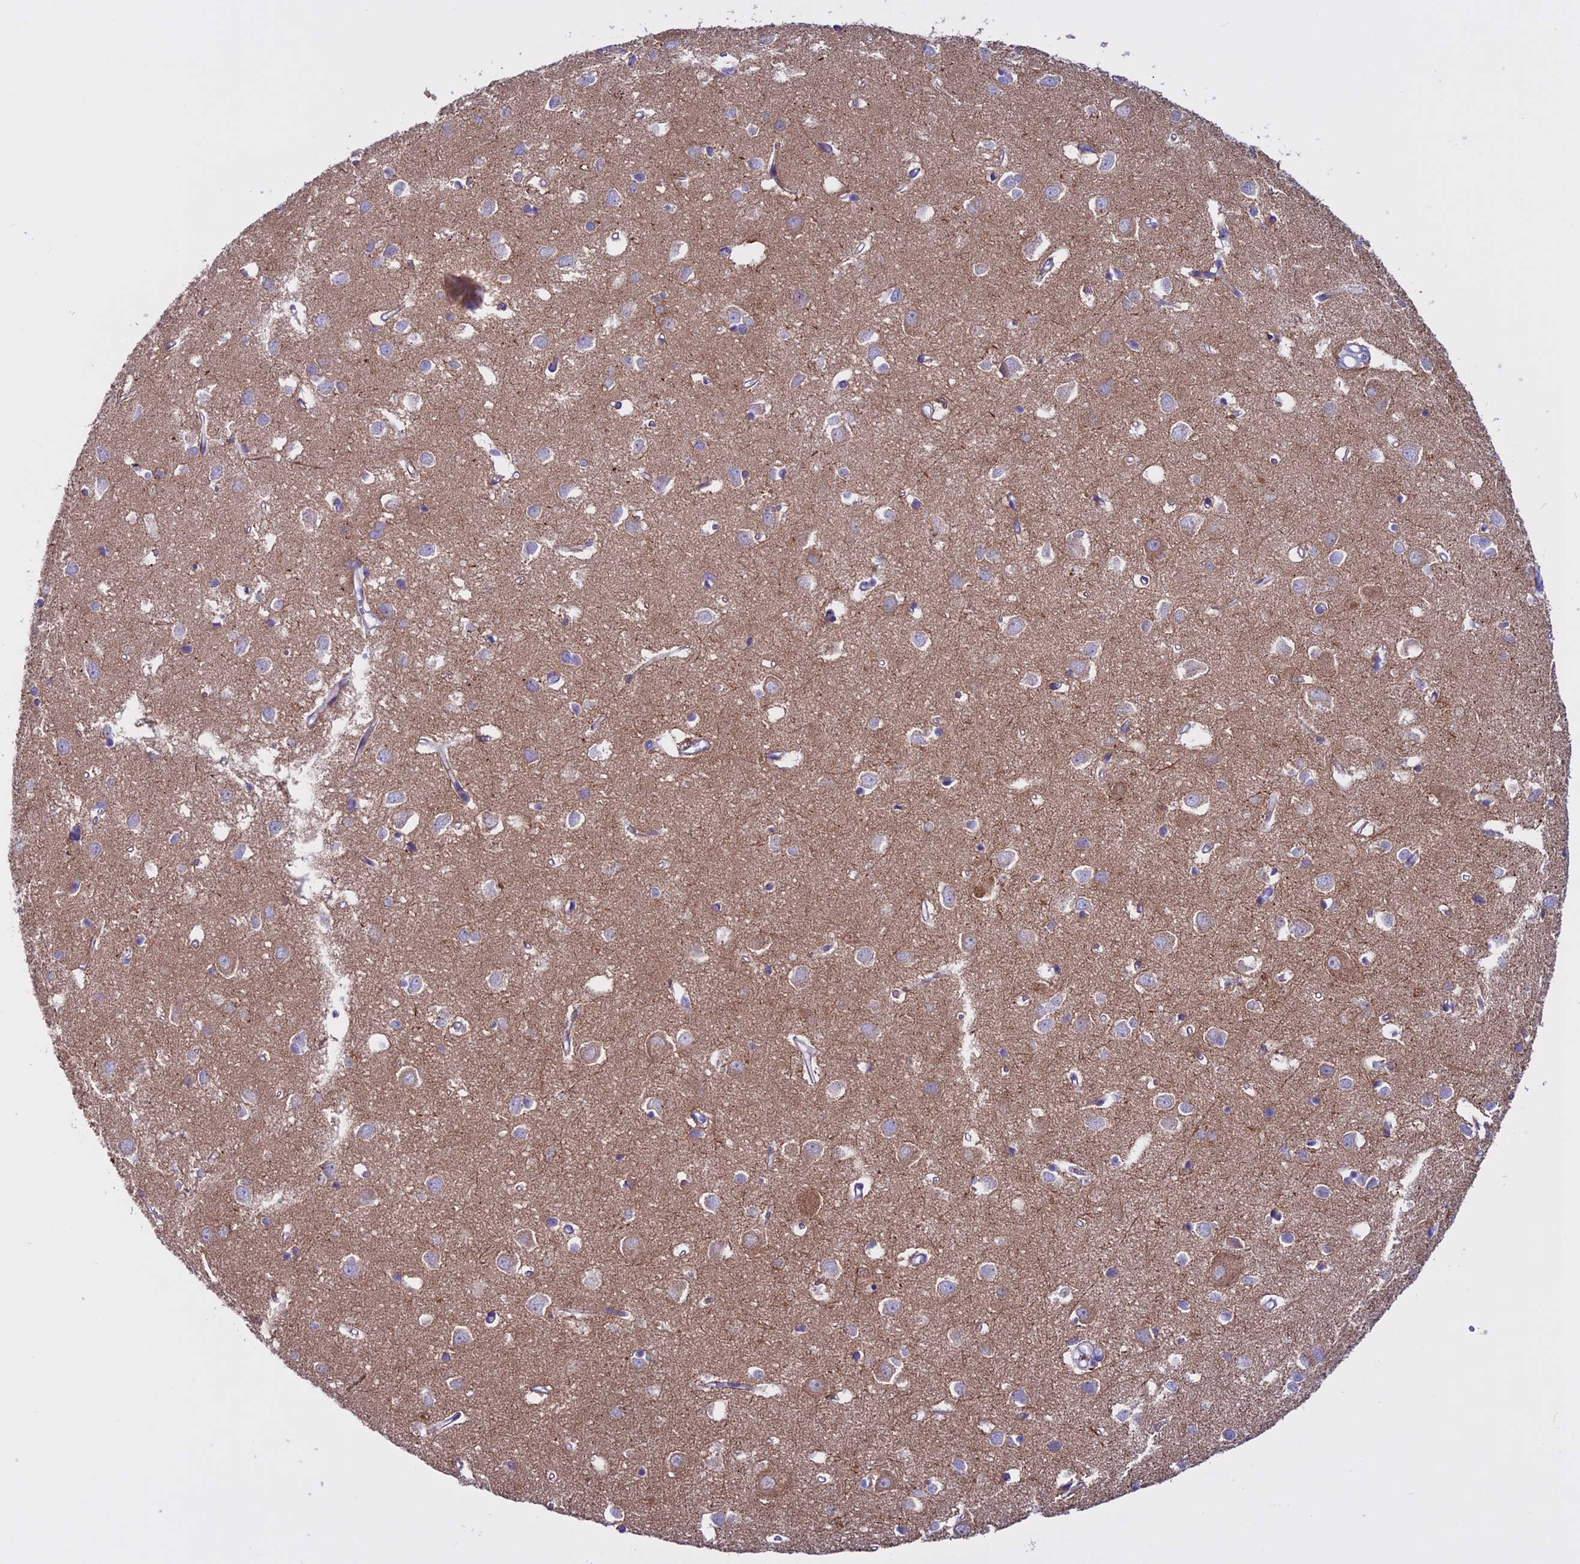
{"staining": {"intensity": "negative", "quantity": "none", "location": "none"}, "tissue": "cerebral cortex", "cell_type": "Endothelial cells", "image_type": "normal", "snomed": [{"axis": "morphology", "description": "Normal tissue, NOS"}, {"axis": "topography", "description": "Cerebral cortex"}], "caption": "Immunohistochemistry micrograph of unremarkable human cerebral cortex stained for a protein (brown), which exhibits no expression in endothelial cells.", "gene": "CLEC2L", "patient": {"sex": "female", "age": 64}}